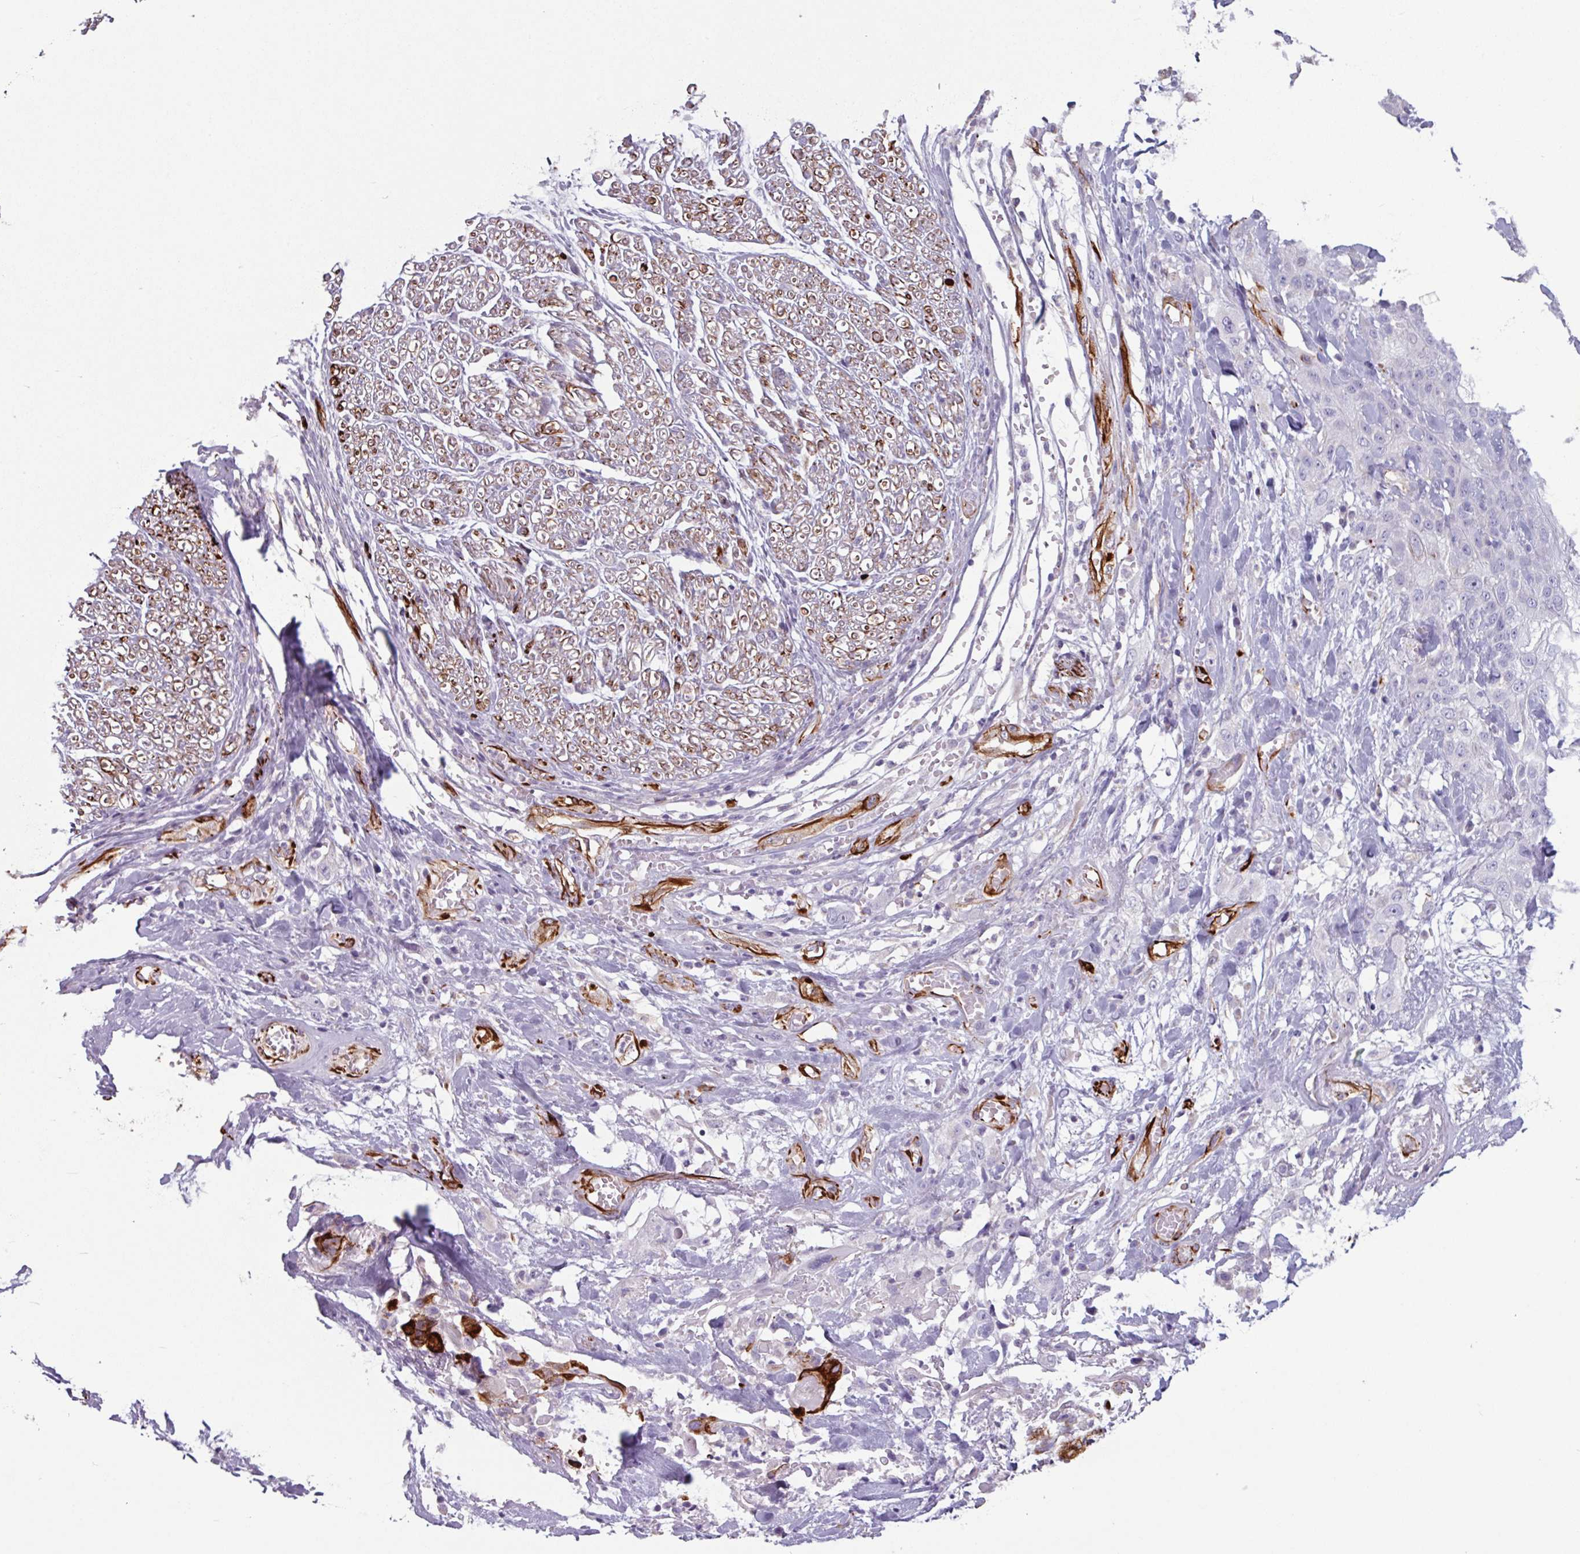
{"staining": {"intensity": "negative", "quantity": "none", "location": "none"}, "tissue": "head and neck cancer", "cell_type": "Tumor cells", "image_type": "cancer", "snomed": [{"axis": "morphology", "description": "Squamous cell carcinoma, NOS"}, {"axis": "topography", "description": "Head-Neck"}], "caption": "Histopathology image shows no significant protein expression in tumor cells of head and neck cancer.", "gene": "BTD", "patient": {"sex": "female", "age": 43}}